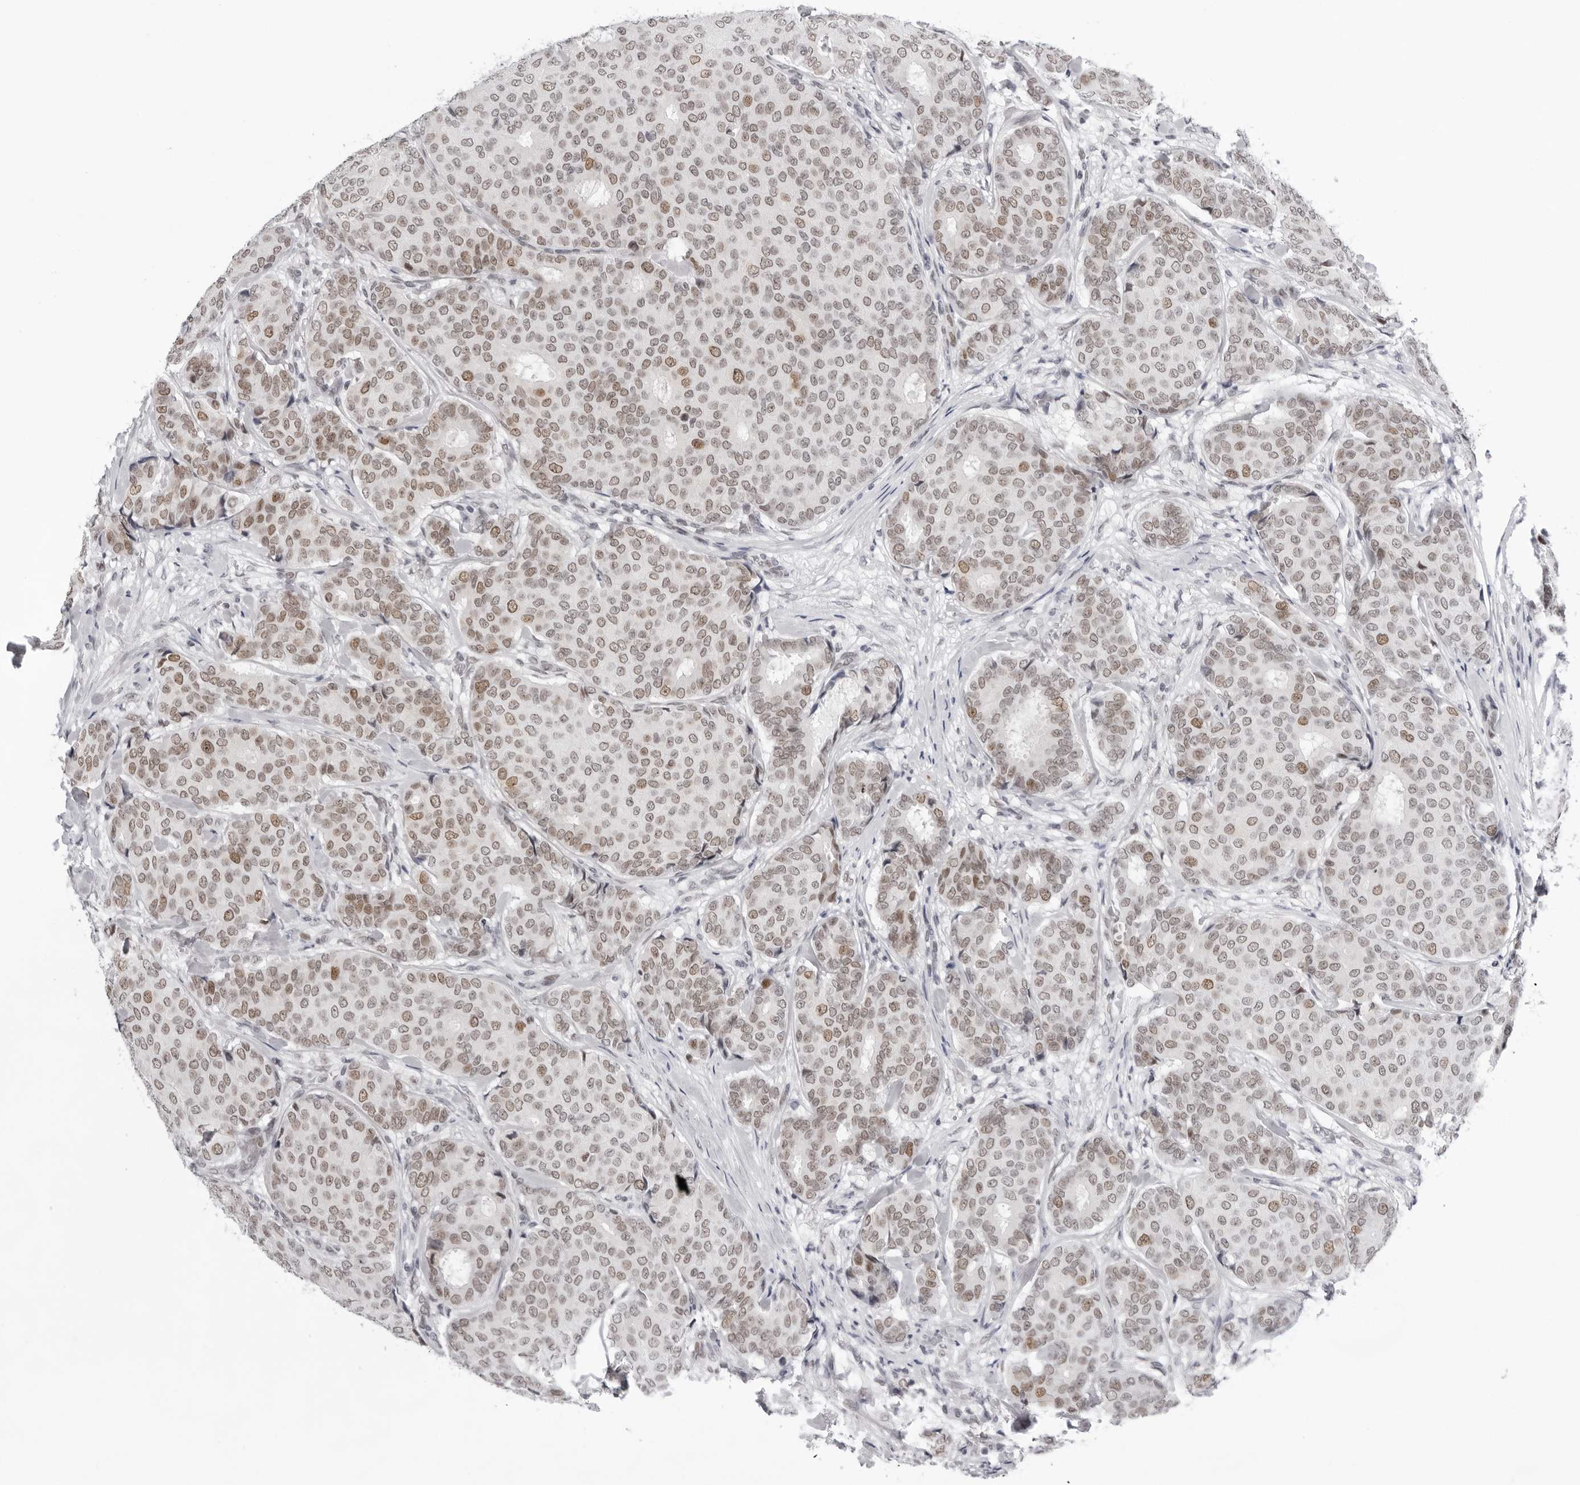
{"staining": {"intensity": "moderate", "quantity": ">75%", "location": "nuclear"}, "tissue": "breast cancer", "cell_type": "Tumor cells", "image_type": "cancer", "snomed": [{"axis": "morphology", "description": "Duct carcinoma"}, {"axis": "topography", "description": "Breast"}], "caption": "Immunohistochemical staining of human breast invasive ductal carcinoma shows medium levels of moderate nuclear protein staining in approximately >75% of tumor cells.", "gene": "USP1", "patient": {"sex": "female", "age": 75}}